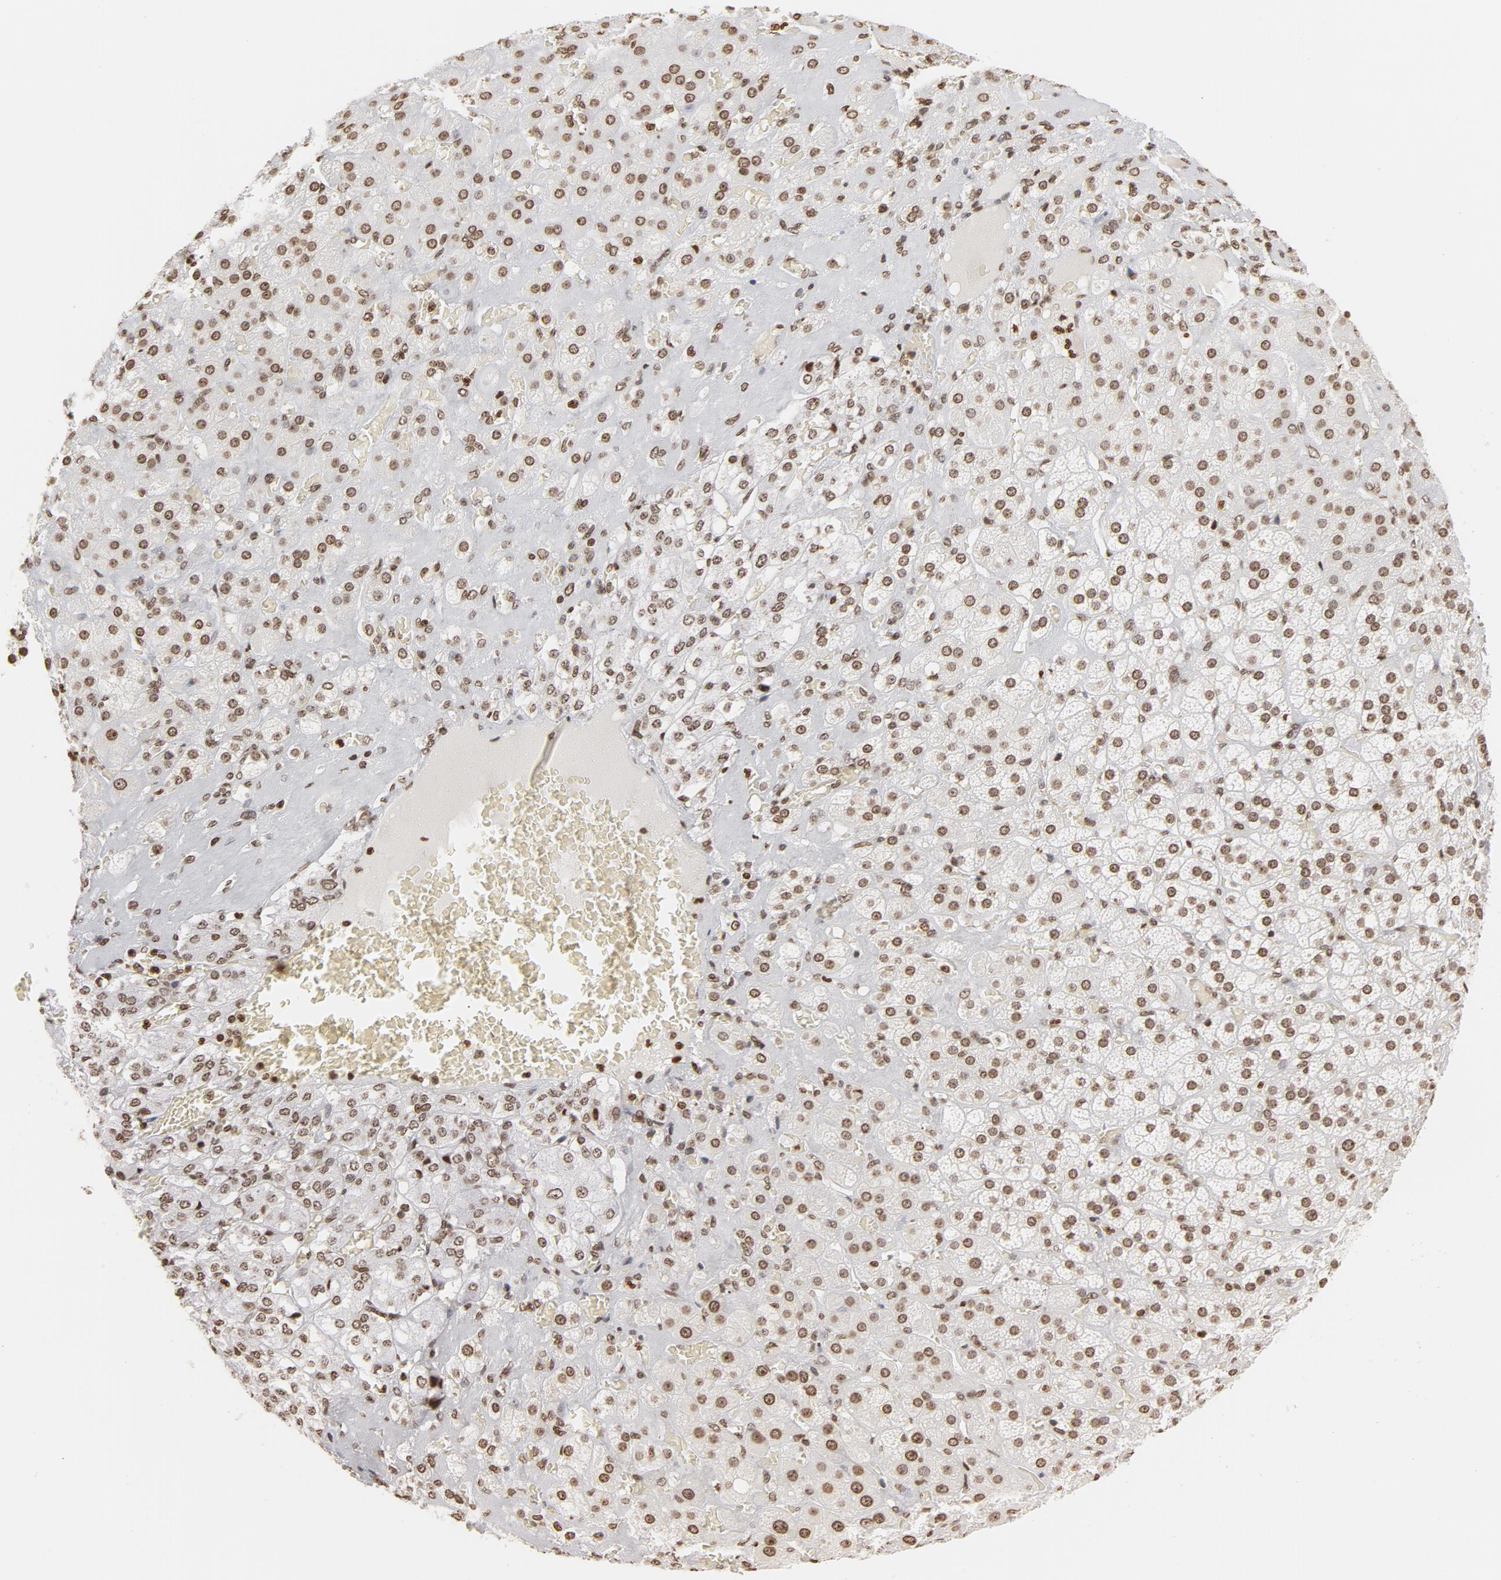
{"staining": {"intensity": "moderate", "quantity": ">75%", "location": "nuclear"}, "tissue": "adrenal gland", "cell_type": "Glandular cells", "image_type": "normal", "snomed": [{"axis": "morphology", "description": "Normal tissue, NOS"}, {"axis": "topography", "description": "Adrenal gland"}], "caption": "Protein expression analysis of unremarkable adrenal gland displays moderate nuclear staining in approximately >75% of glandular cells.", "gene": "H2AC12", "patient": {"sex": "female", "age": 71}}